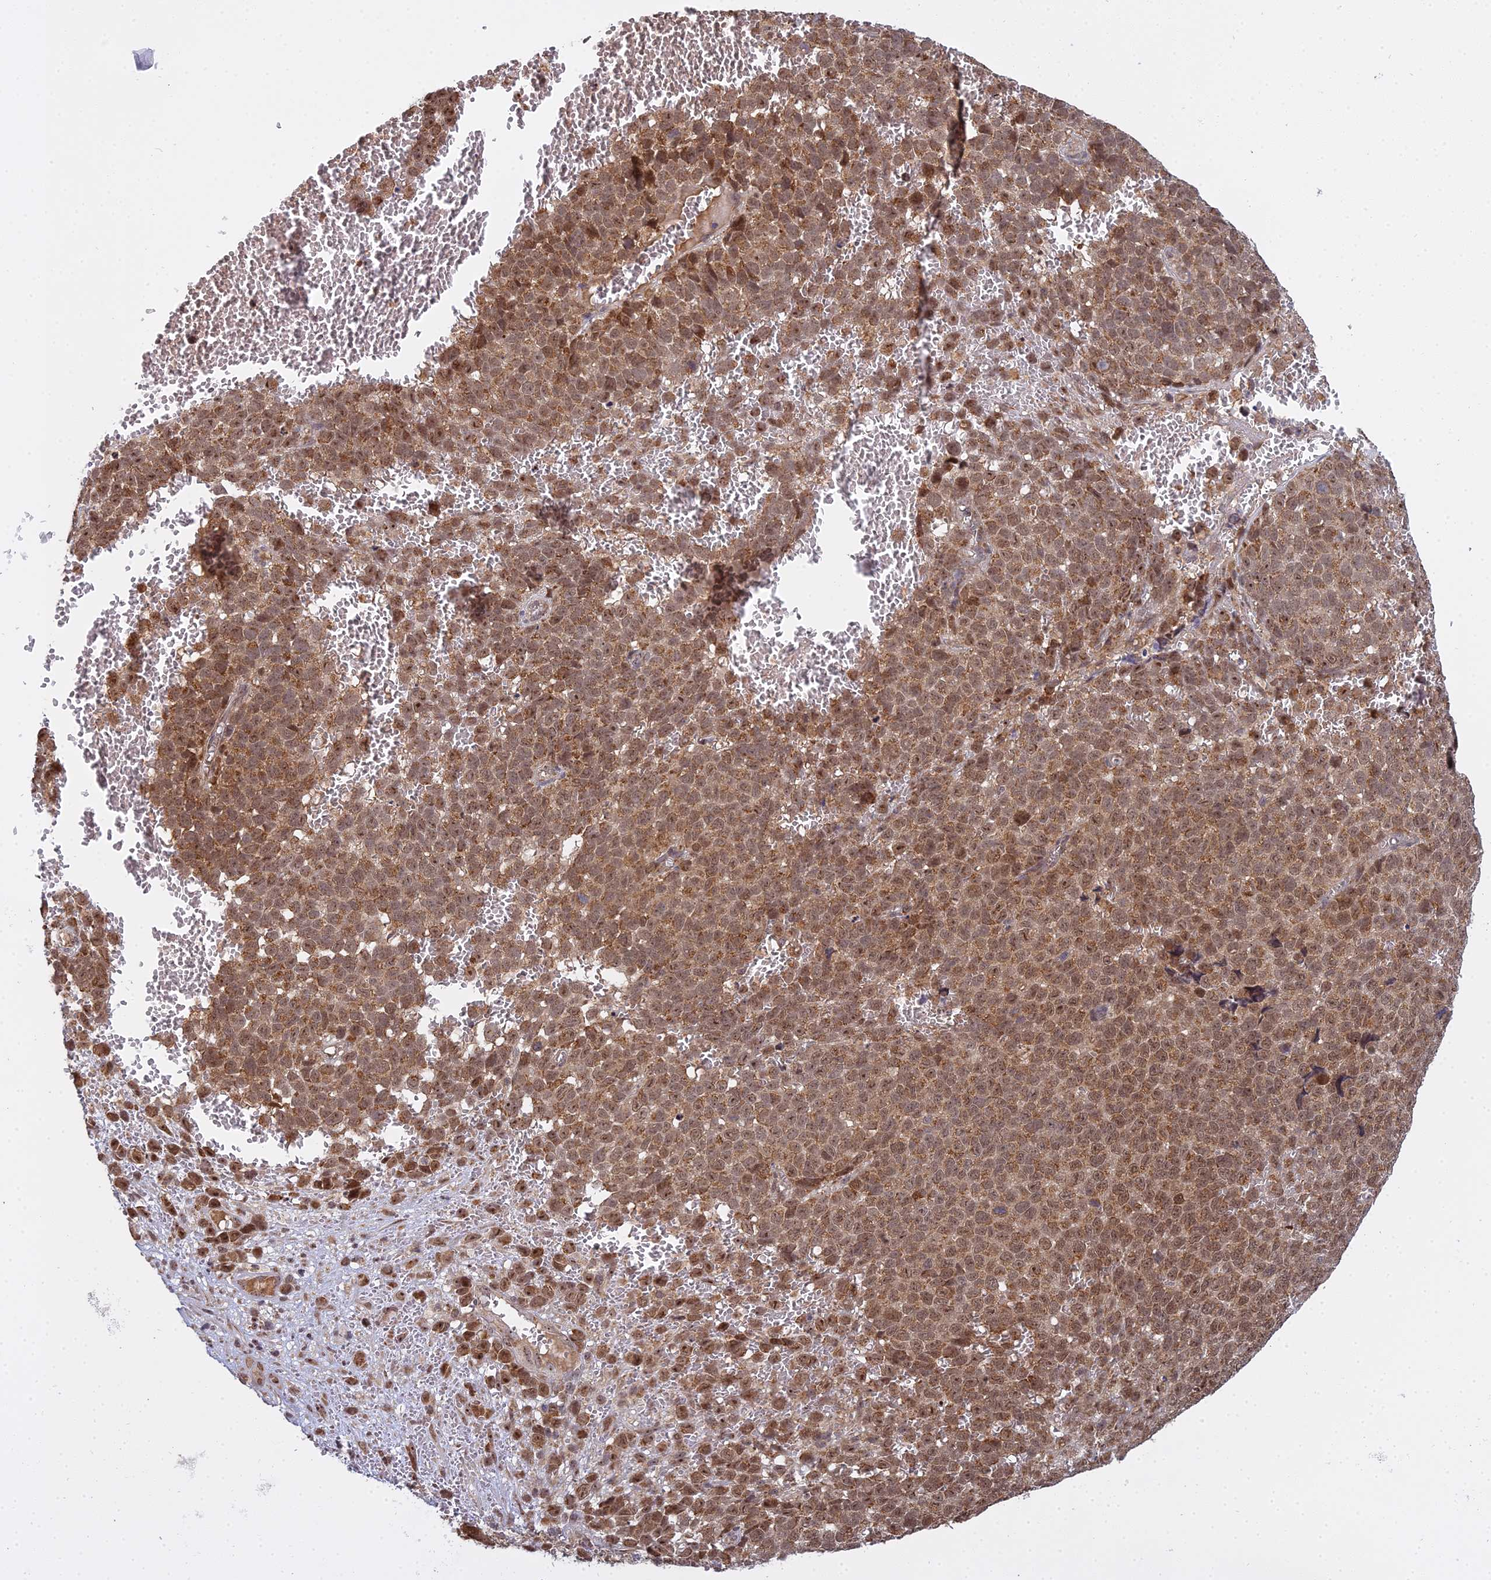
{"staining": {"intensity": "moderate", "quantity": ">75%", "location": "cytoplasmic/membranous,nuclear"}, "tissue": "melanoma", "cell_type": "Tumor cells", "image_type": "cancer", "snomed": [{"axis": "morphology", "description": "Malignant melanoma, NOS"}, {"axis": "topography", "description": "Nose, NOS"}], "caption": "Tumor cells display medium levels of moderate cytoplasmic/membranous and nuclear staining in about >75% of cells in human melanoma.", "gene": "MEOX1", "patient": {"sex": "female", "age": 48}}